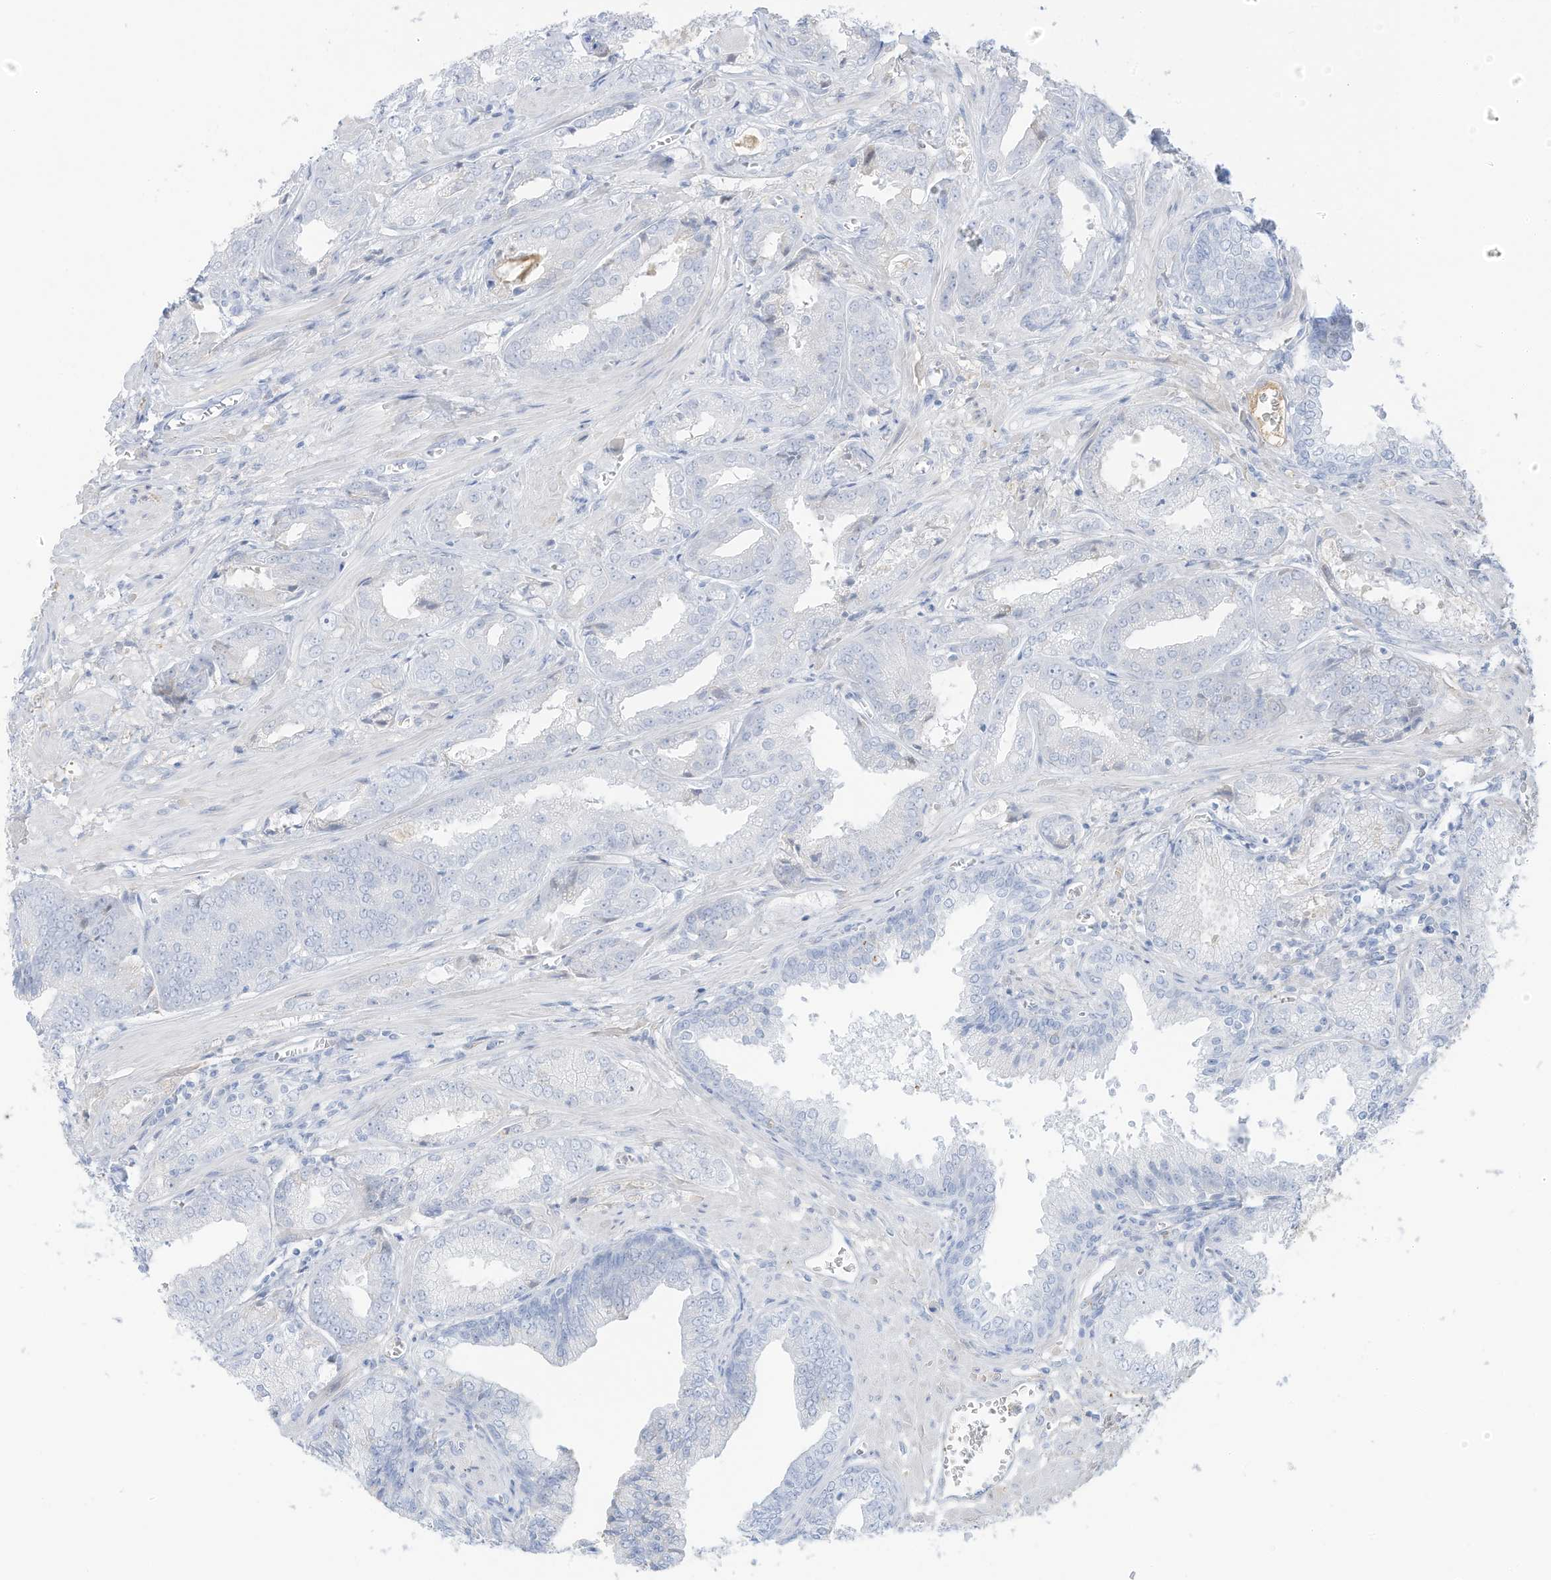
{"staining": {"intensity": "negative", "quantity": "none", "location": "none"}, "tissue": "prostate cancer", "cell_type": "Tumor cells", "image_type": "cancer", "snomed": [{"axis": "morphology", "description": "Adenocarcinoma, Low grade"}, {"axis": "topography", "description": "Prostate"}], "caption": "There is no significant staining in tumor cells of prostate cancer.", "gene": "HSD17B13", "patient": {"sex": "male", "age": 67}}